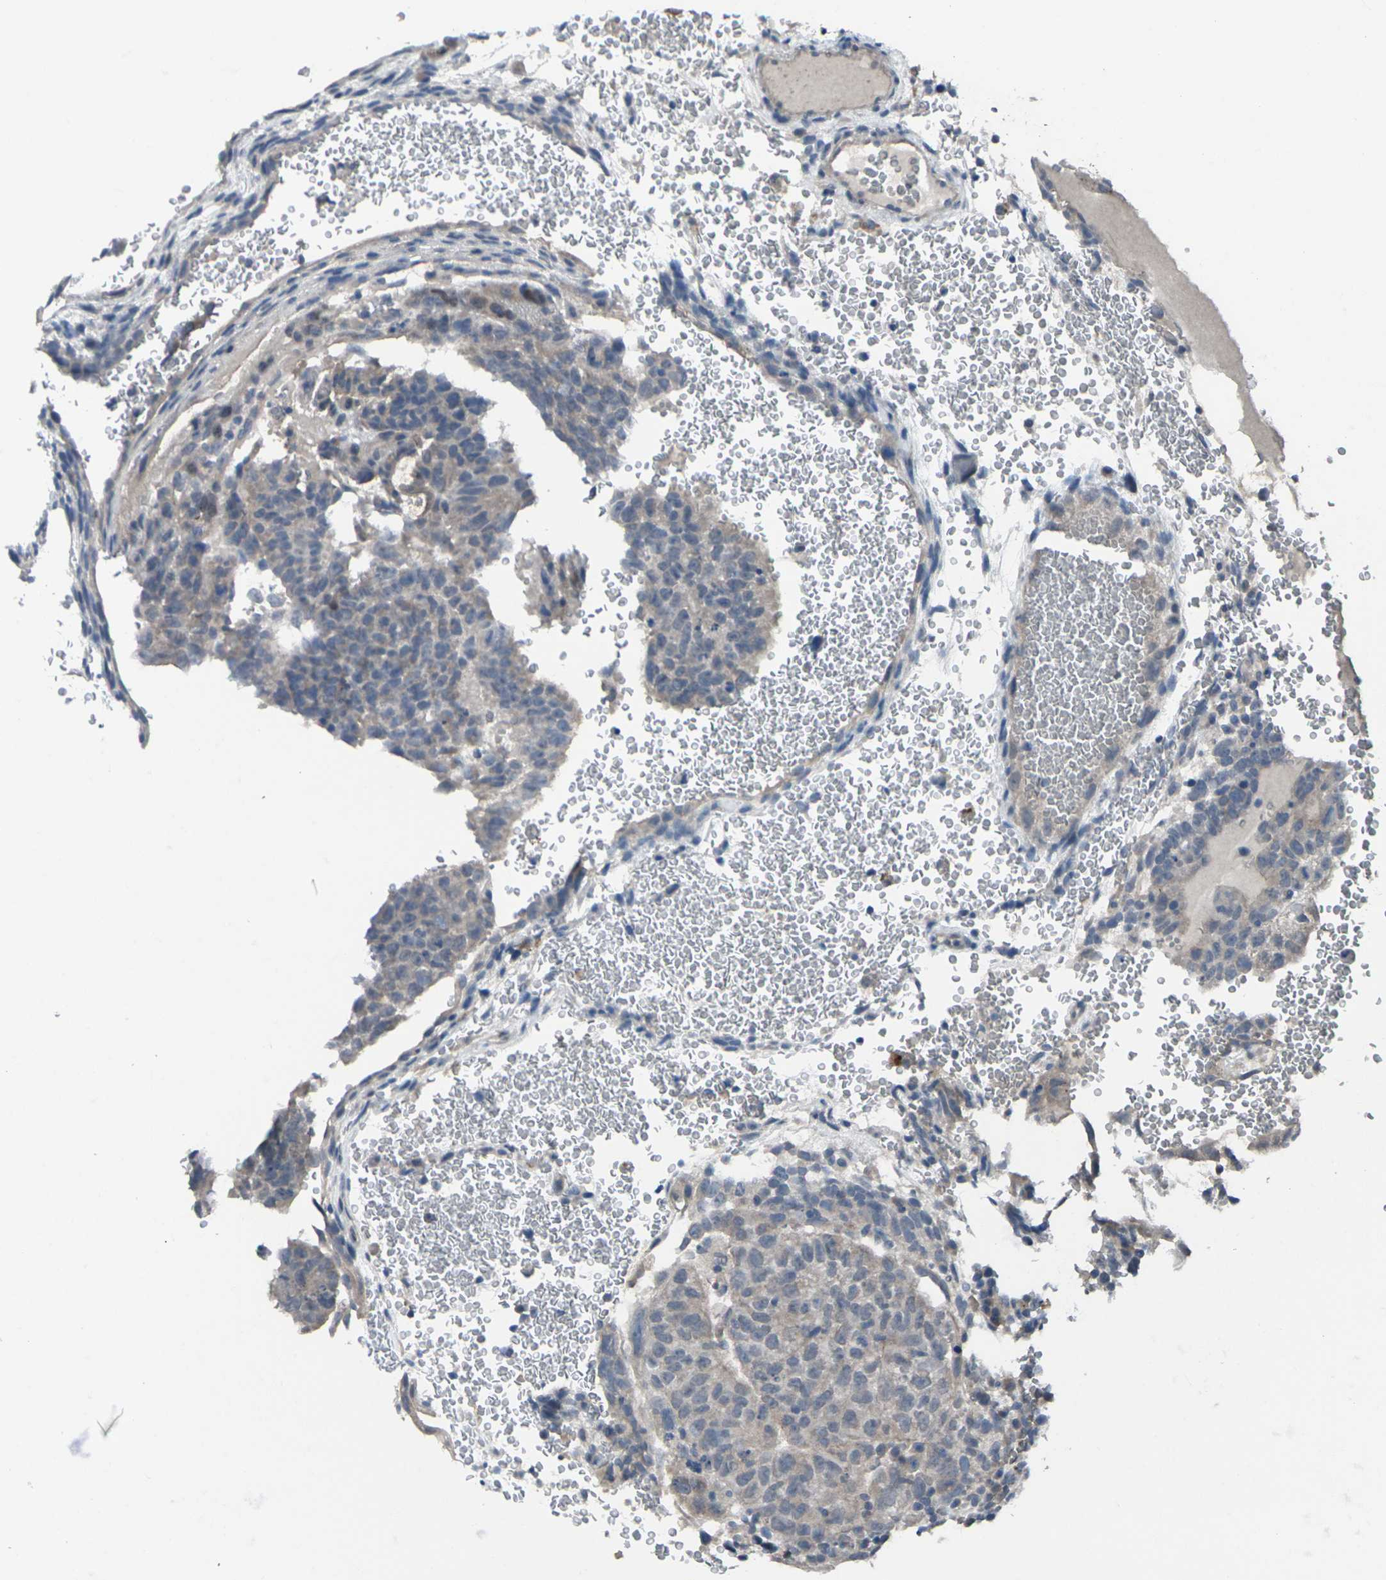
{"staining": {"intensity": "weak", "quantity": ">75%", "location": "cytoplasmic/membranous"}, "tissue": "testis cancer", "cell_type": "Tumor cells", "image_type": "cancer", "snomed": [{"axis": "morphology", "description": "Seminoma, NOS"}, {"axis": "morphology", "description": "Carcinoma, Embryonal, NOS"}, {"axis": "topography", "description": "Testis"}], "caption": "Testis cancer tissue shows weak cytoplasmic/membranous positivity in about >75% of tumor cells, visualized by immunohistochemistry.", "gene": "CCR10", "patient": {"sex": "male", "age": 52}}